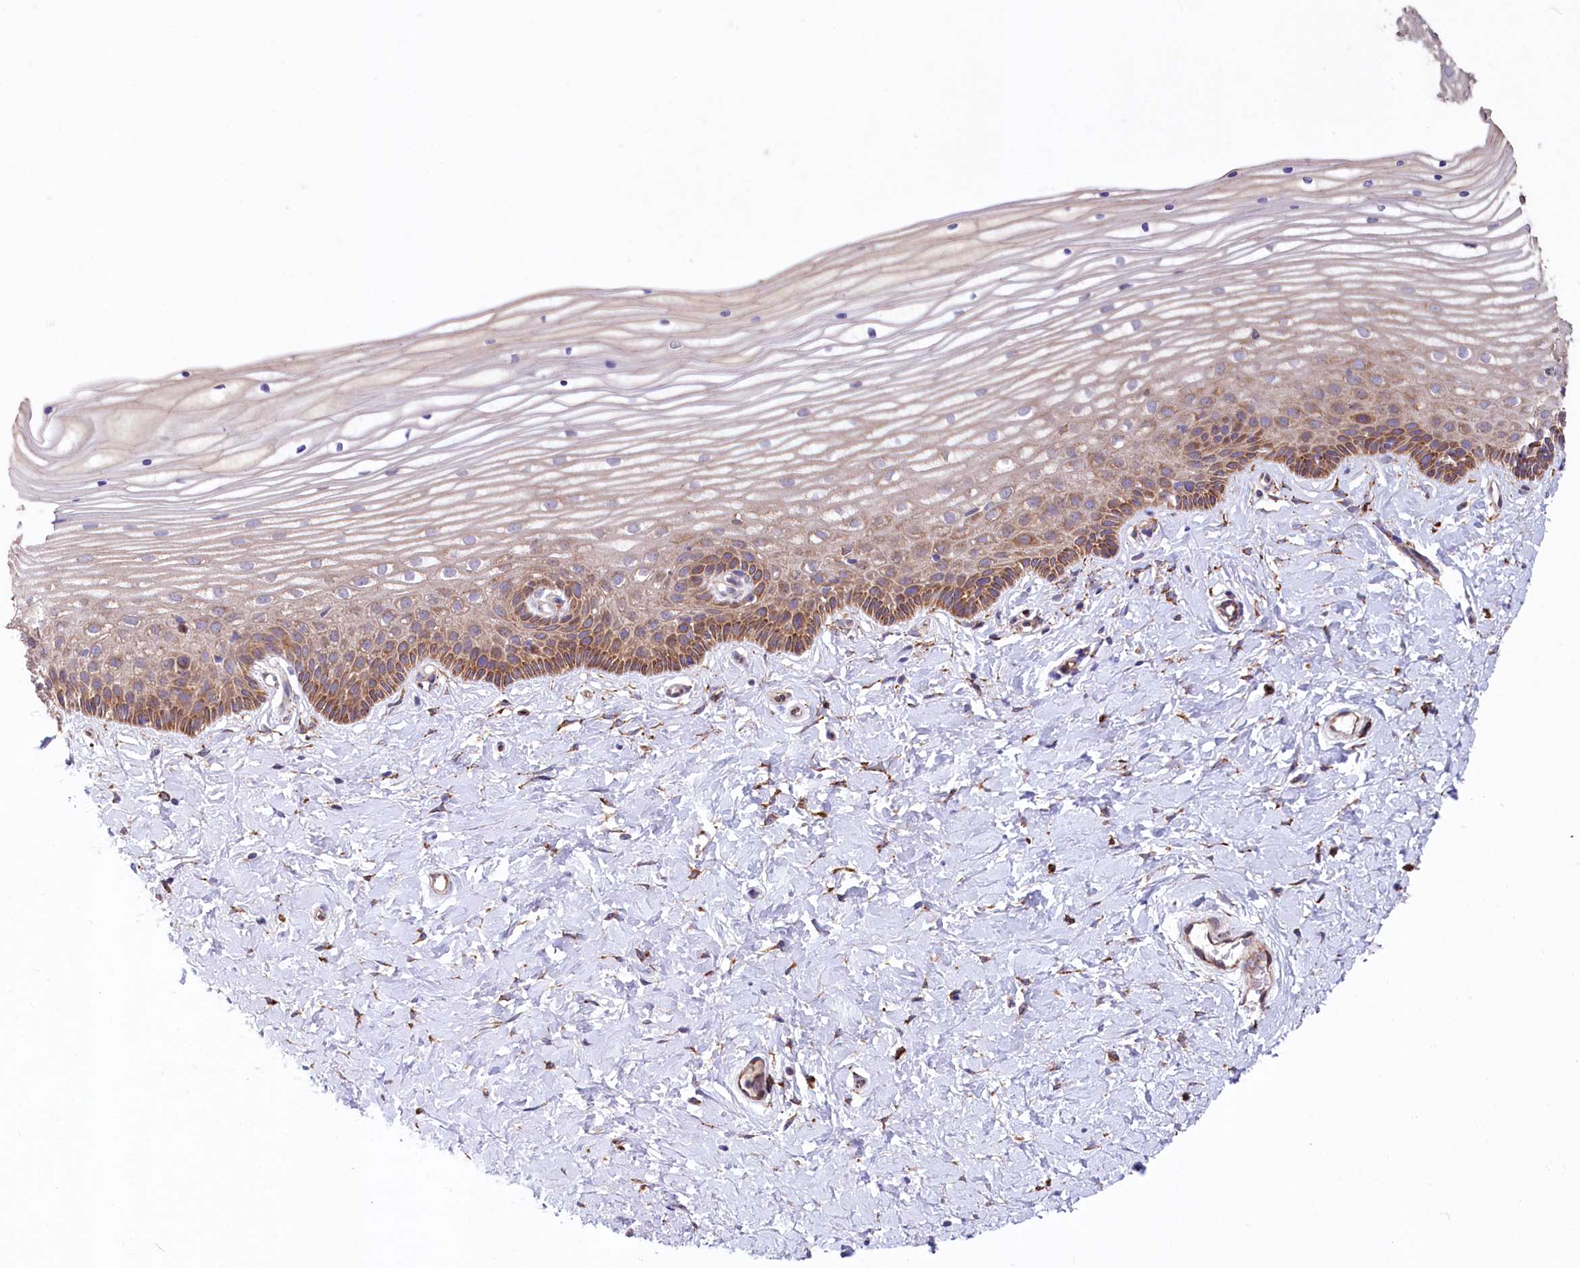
{"staining": {"intensity": "moderate", "quantity": "25%-75%", "location": "cytoplasmic/membranous"}, "tissue": "vagina", "cell_type": "Squamous epithelial cells", "image_type": "normal", "snomed": [{"axis": "morphology", "description": "Normal tissue, NOS"}, {"axis": "topography", "description": "Vagina"}, {"axis": "topography", "description": "Cervix"}], "caption": "Benign vagina shows moderate cytoplasmic/membranous positivity in about 25%-75% of squamous epithelial cells The staining was performed using DAB to visualize the protein expression in brown, while the nuclei were stained in blue with hematoxylin (Magnification: 20x)..", "gene": "CHID1", "patient": {"sex": "female", "age": 40}}